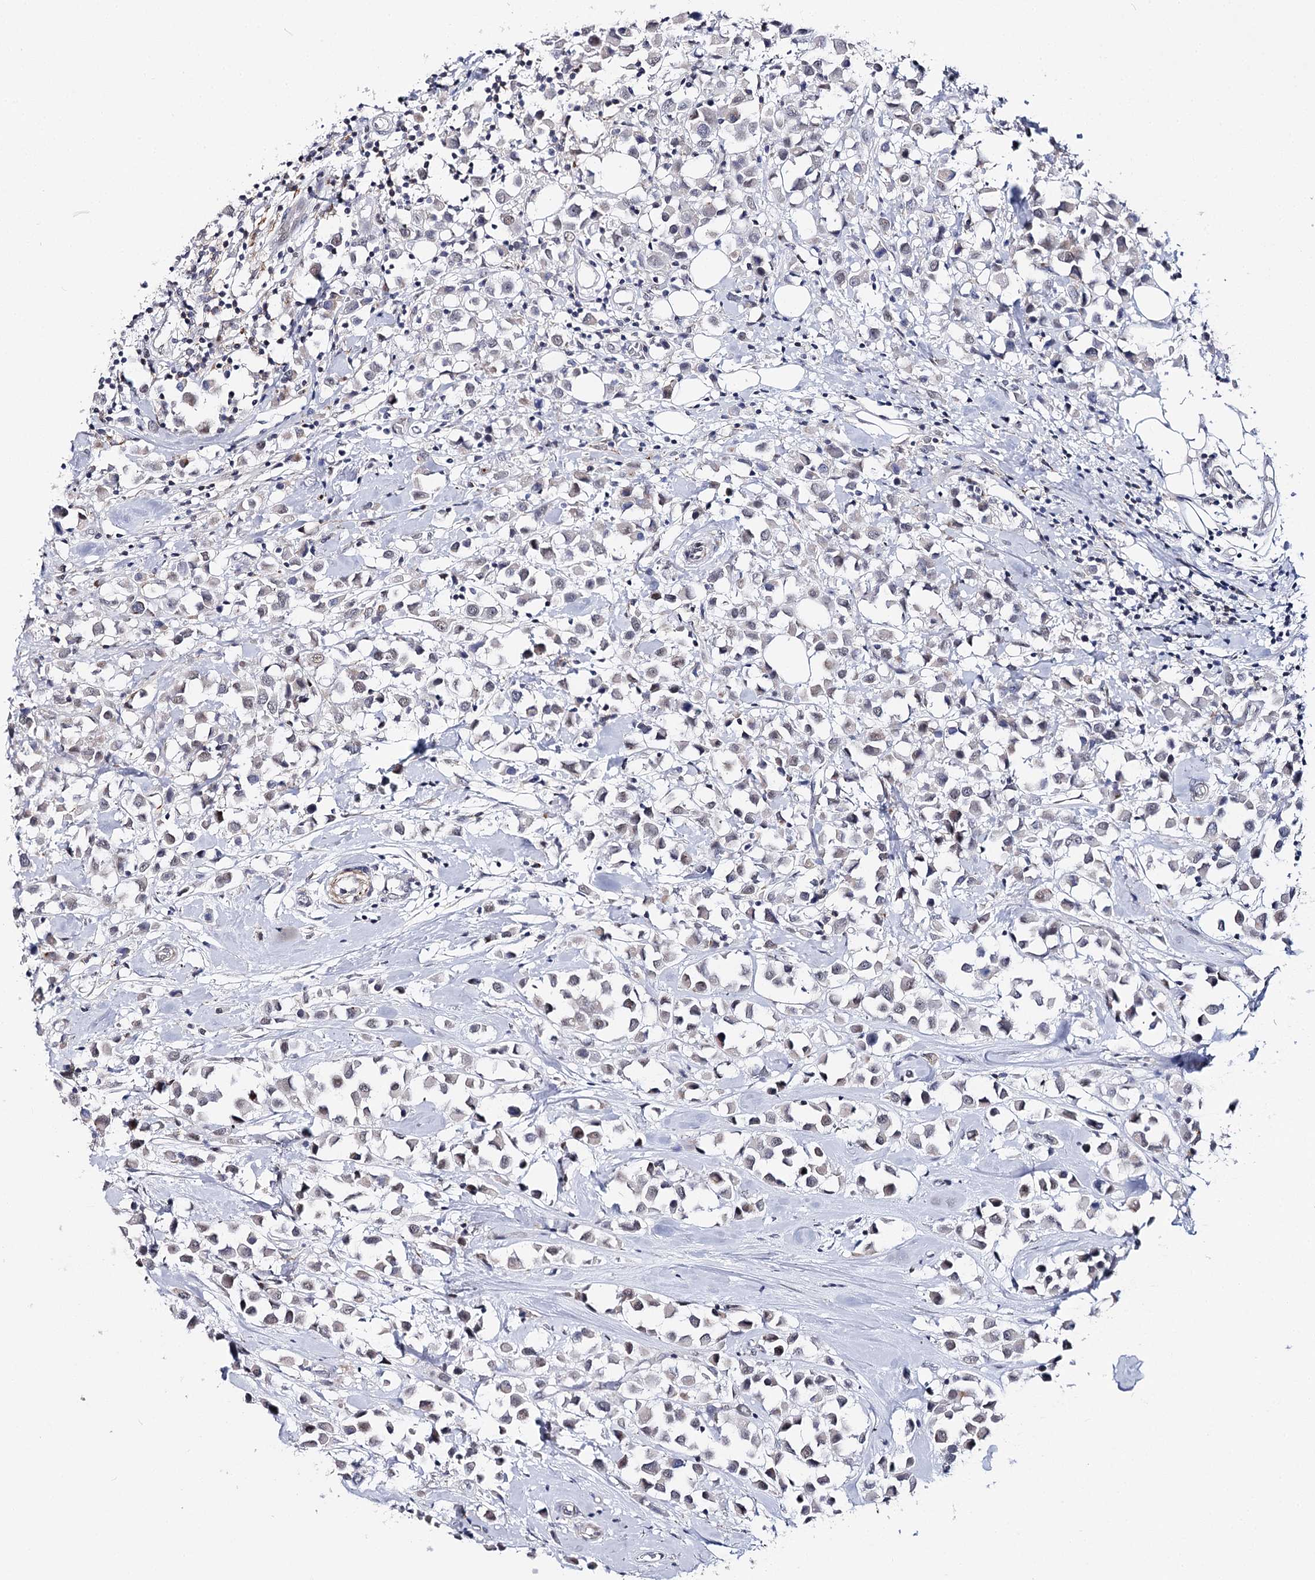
{"staining": {"intensity": "negative", "quantity": "none", "location": "none"}, "tissue": "breast cancer", "cell_type": "Tumor cells", "image_type": "cancer", "snomed": [{"axis": "morphology", "description": "Duct carcinoma"}, {"axis": "topography", "description": "Breast"}], "caption": "Immunohistochemistry of intraductal carcinoma (breast) demonstrates no expression in tumor cells.", "gene": "AGXT2", "patient": {"sex": "female", "age": 61}}